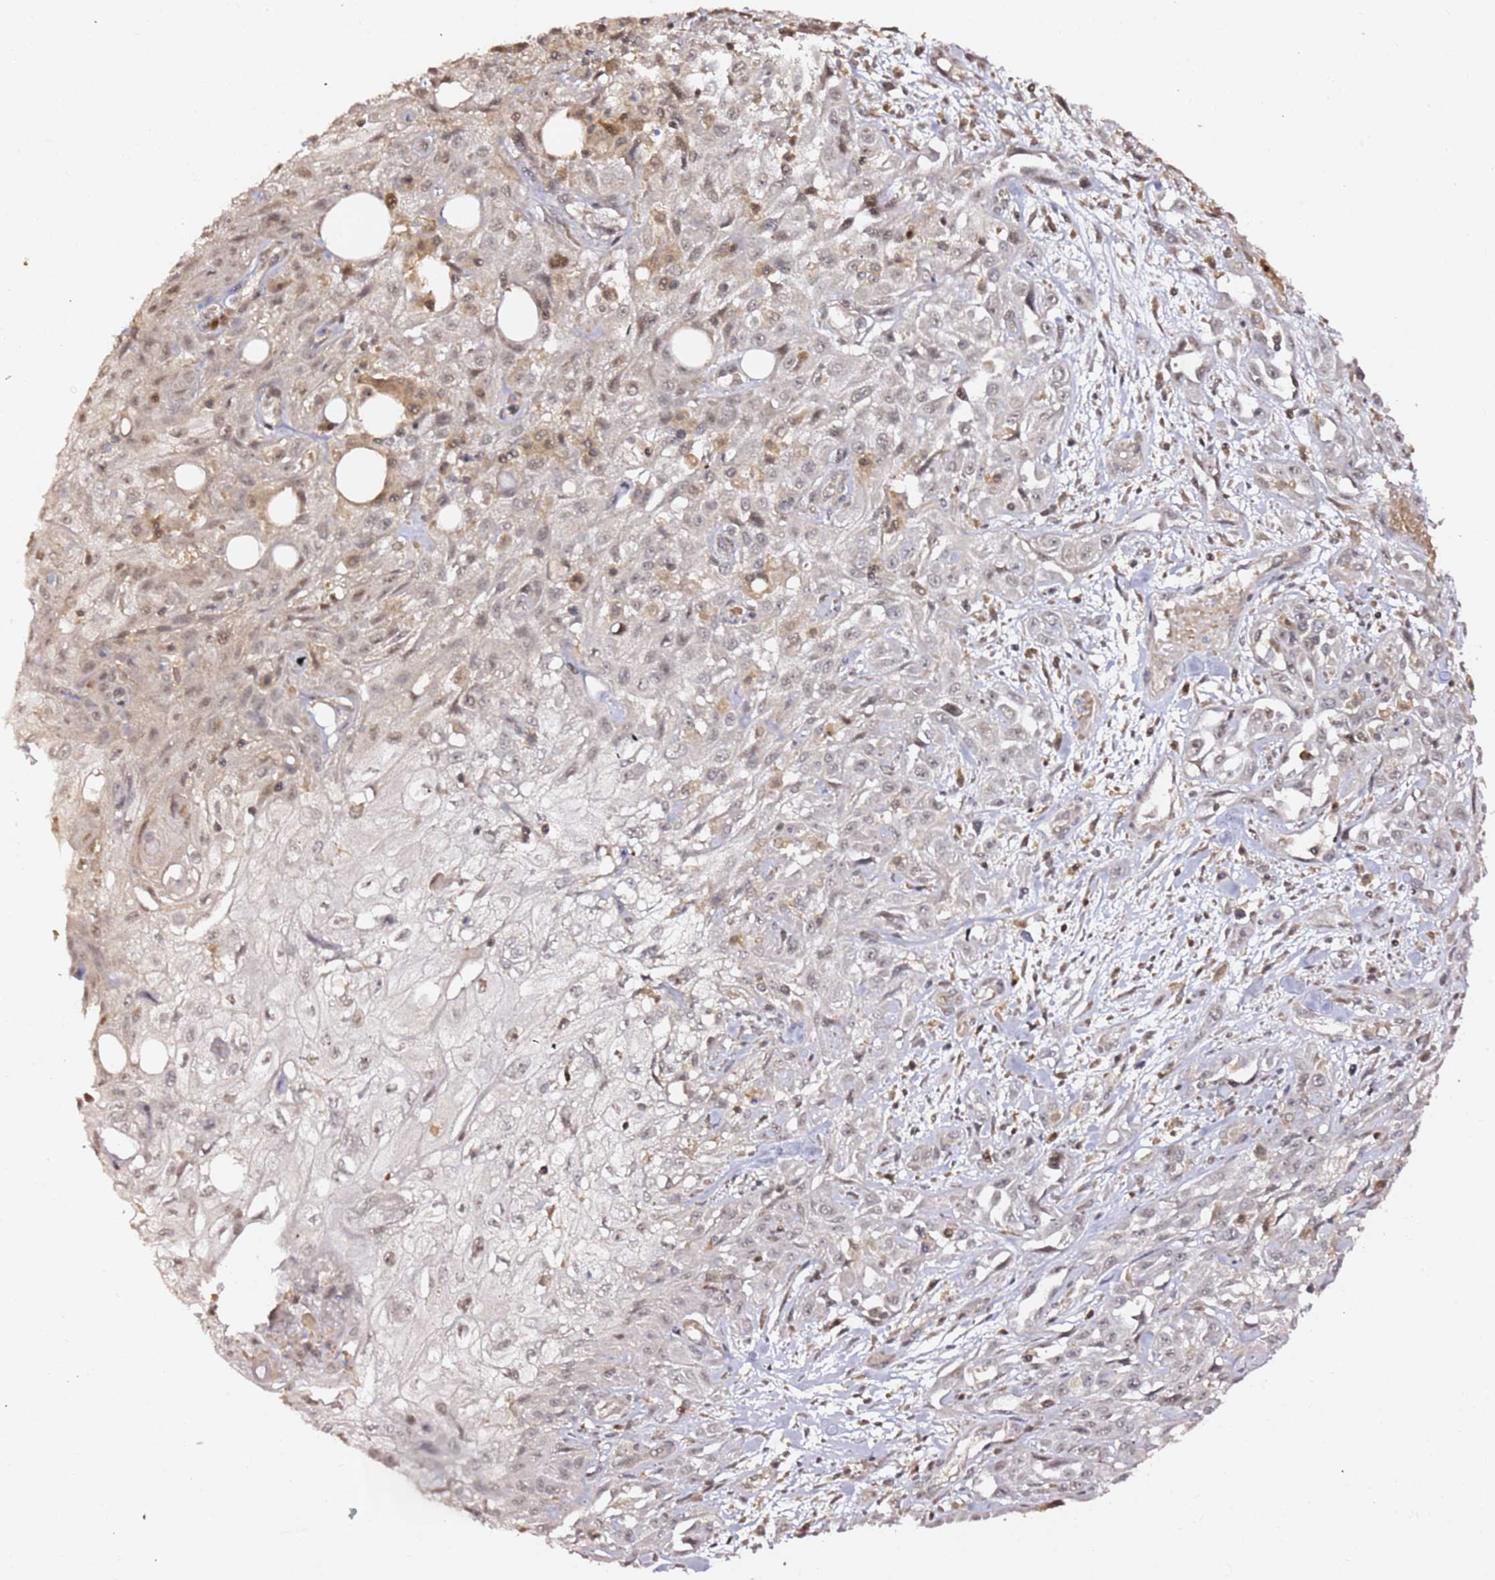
{"staining": {"intensity": "weak", "quantity": "<25%", "location": "nuclear"}, "tissue": "skin cancer", "cell_type": "Tumor cells", "image_type": "cancer", "snomed": [{"axis": "morphology", "description": "Squamous cell carcinoma, NOS"}, {"axis": "morphology", "description": "Squamous cell carcinoma, metastatic, NOS"}, {"axis": "topography", "description": "Skin"}, {"axis": "topography", "description": "Lymph node"}], "caption": "Immunohistochemistry (IHC) photomicrograph of neoplastic tissue: human skin metastatic squamous cell carcinoma stained with DAB displays no significant protein positivity in tumor cells.", "gene": "OR5V1", "patient": {"sex": "male", "age": 75}}